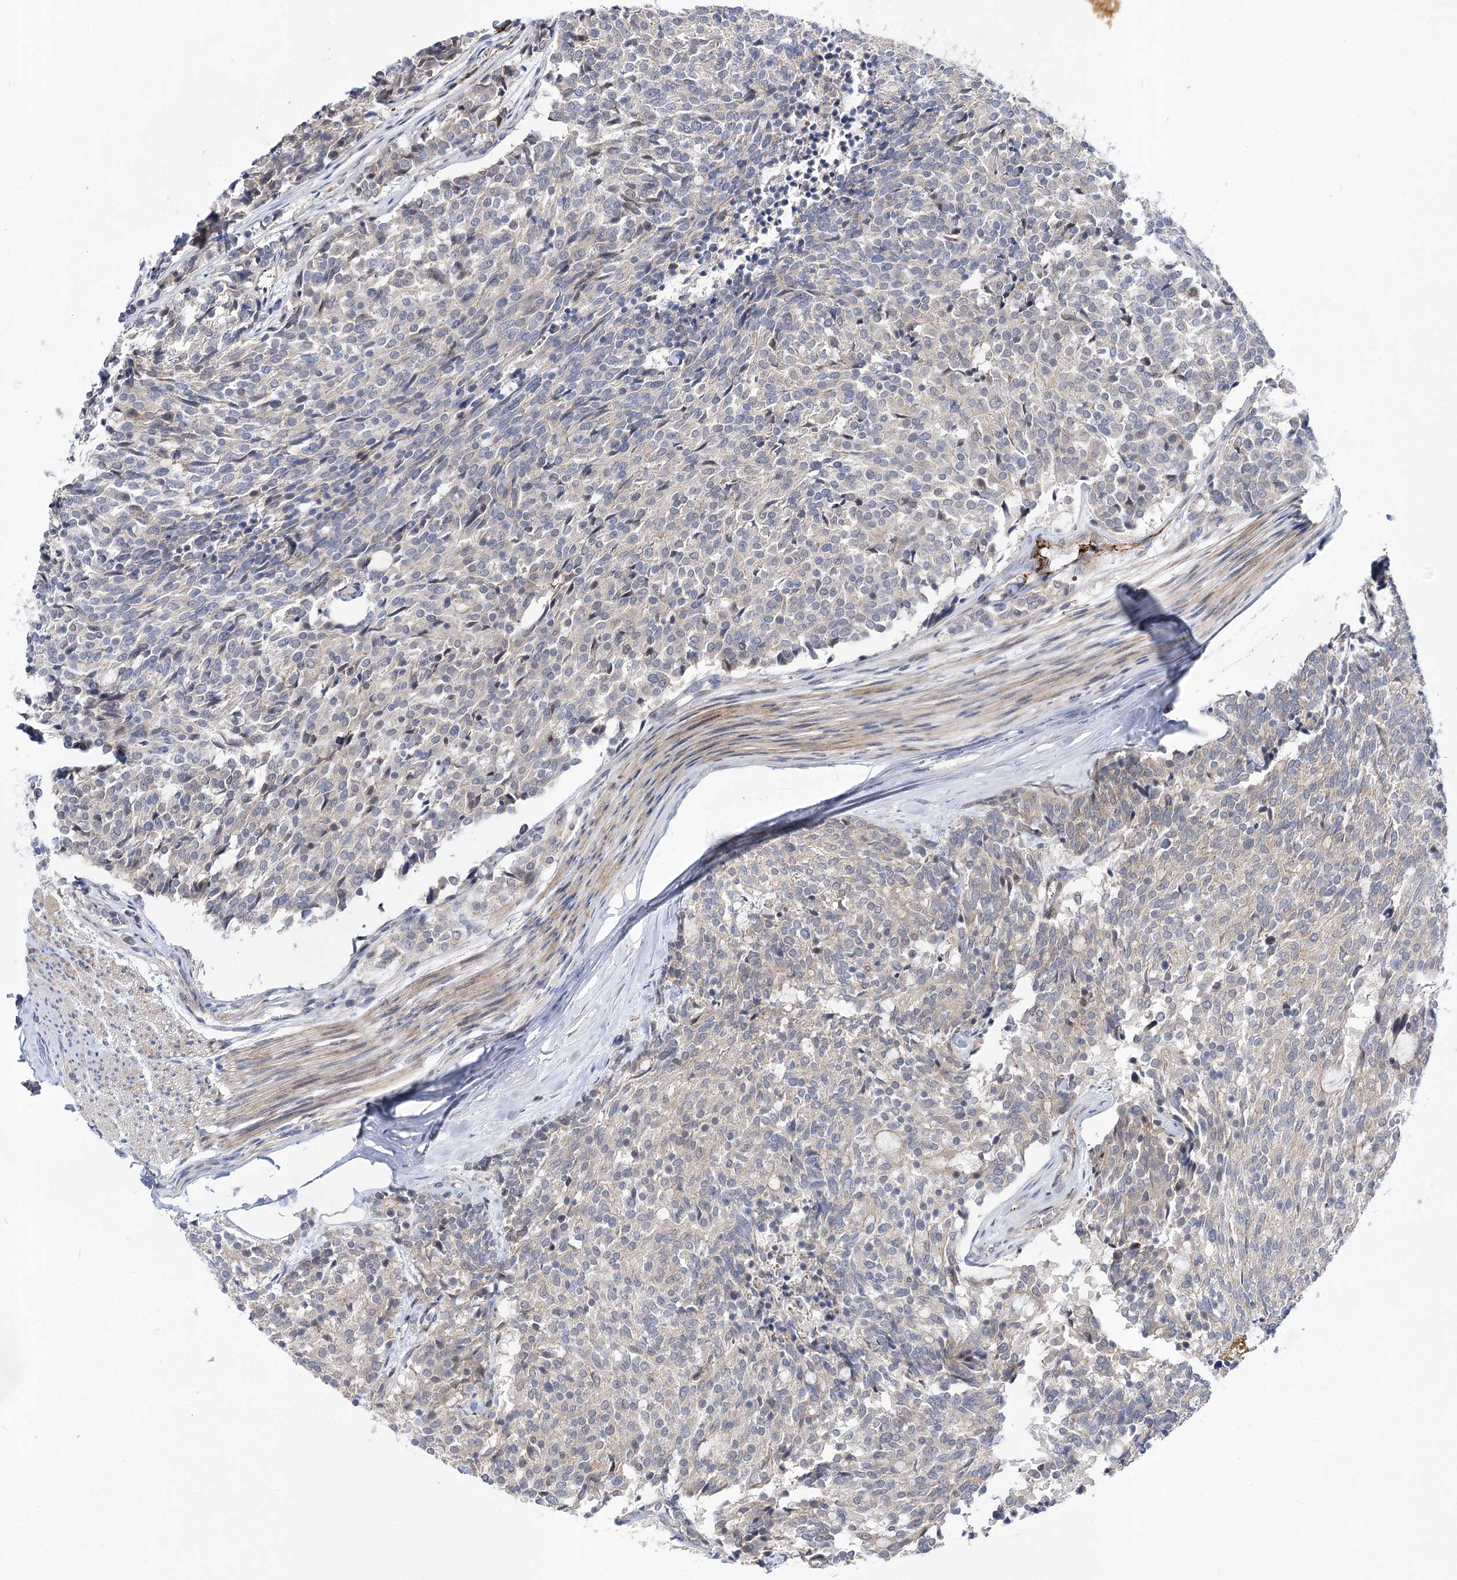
{"staining": {"intensity": "negative", "quantity": "none", "location": "none"}, "tissue": "carcinoid", "cell_type": "Tumor cells", "image_type": "cancer", "snomed": [{"axis": "morphology", "description": "Carcinoid, malignant, NOS"}, {"axis": "topography", "description": "Pancreas"}], "caption": "Photomicrograph shows no significant protein expression in tumor cells of carcinoid (malignant).", "gene": "ARHGAP32", "patient": {"sex": "female", "age": 54}}